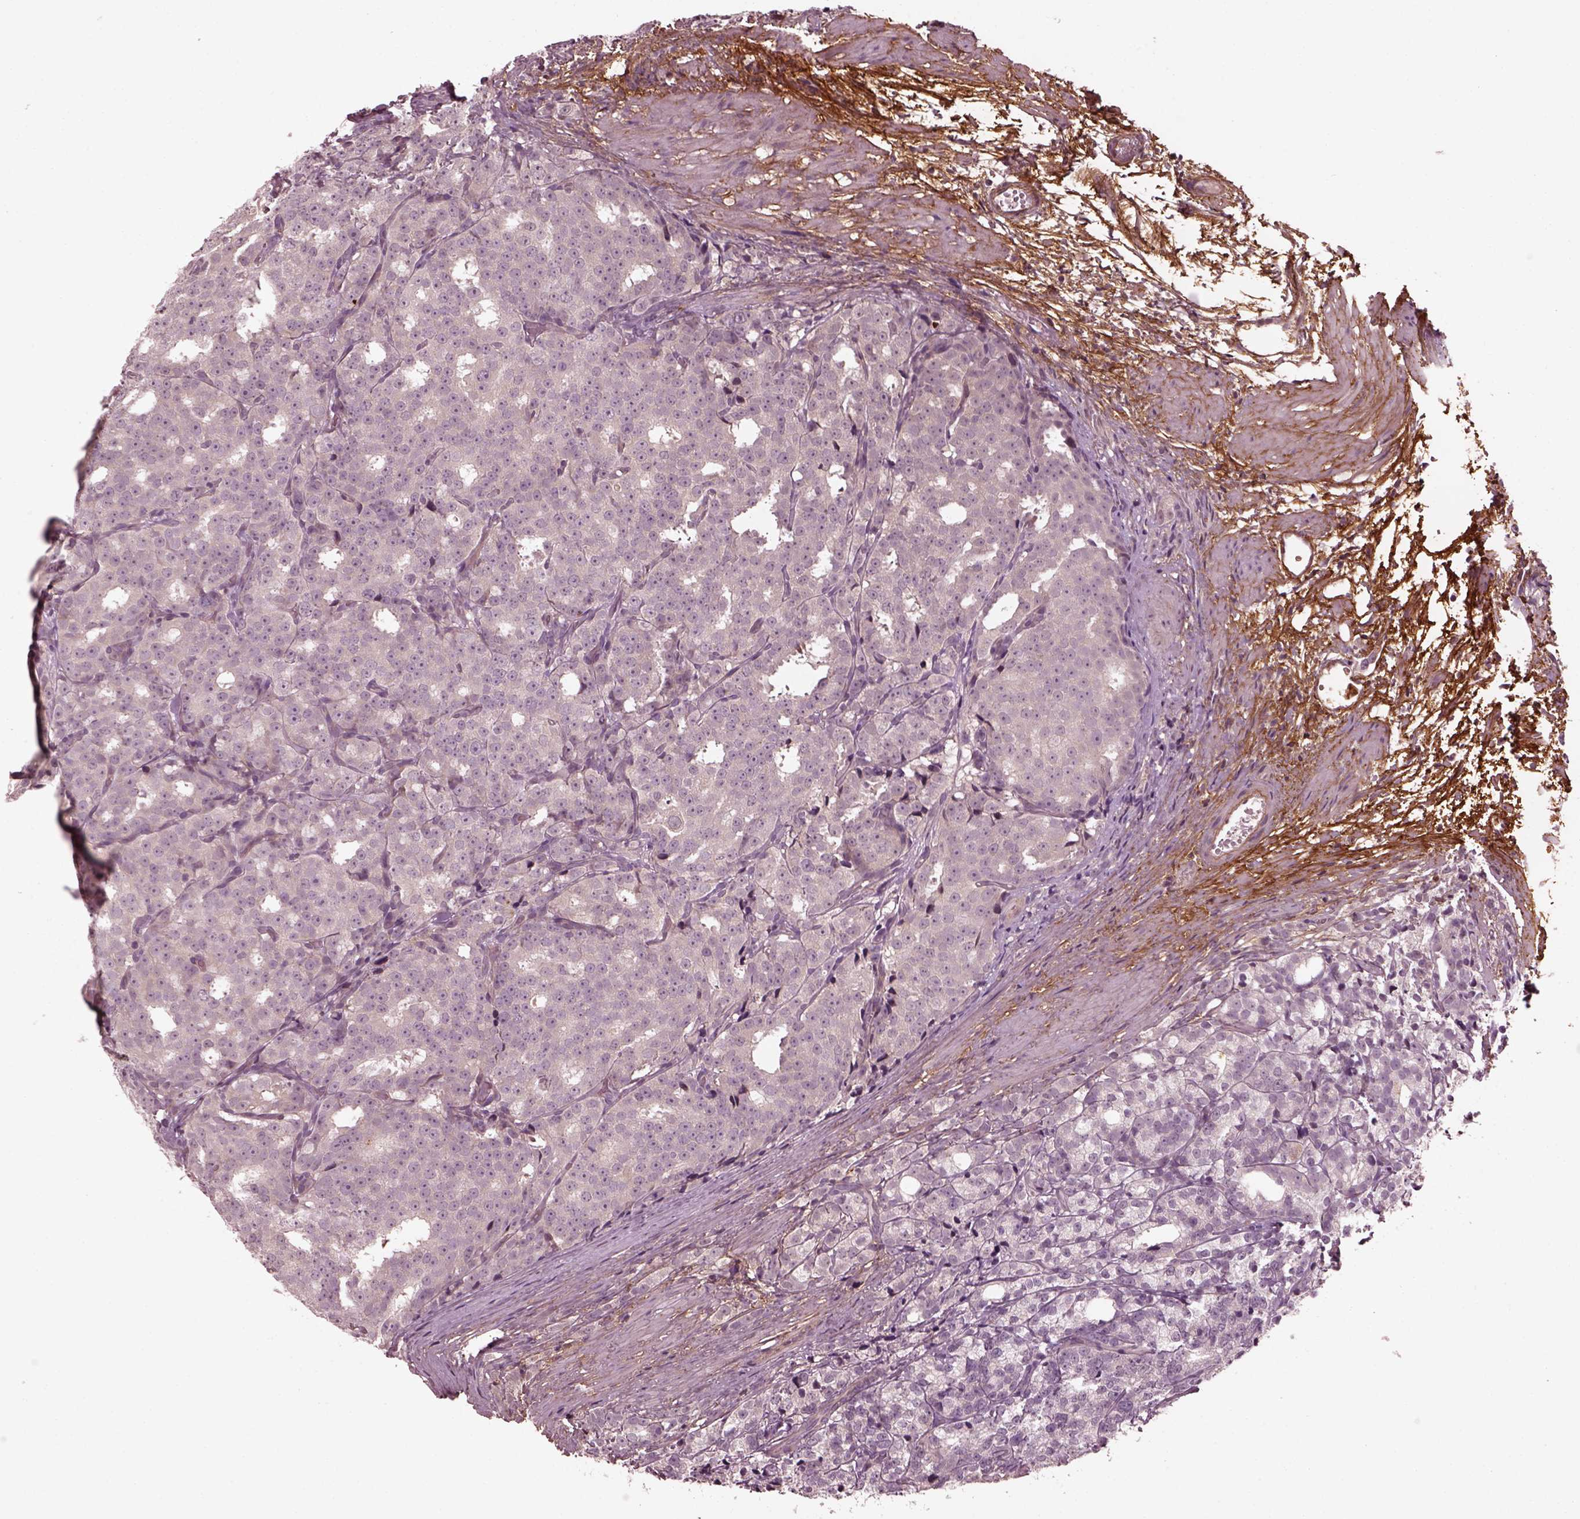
{"staining": {"intensity": "negative", "quantity": "none", "location": "none"}, "tissue": "prostate cancer", "cell_type": "Tumor cells", "image_type": "cancer", "snomed": [{"axis": "morphology", "description": "Adenocarcinoma, High grade"}, {"axis": "topography", "description": "Prostate"}], "caption": "An IHC micrograph of prostate cancer (high-grade adenocarcinoma) is shown. There is no staining in tumor cells of prostate cancer (high-grade adenocarcinoma).", "gene": "EFEMP1", "patient": {"sex": "male", "age": 53}}